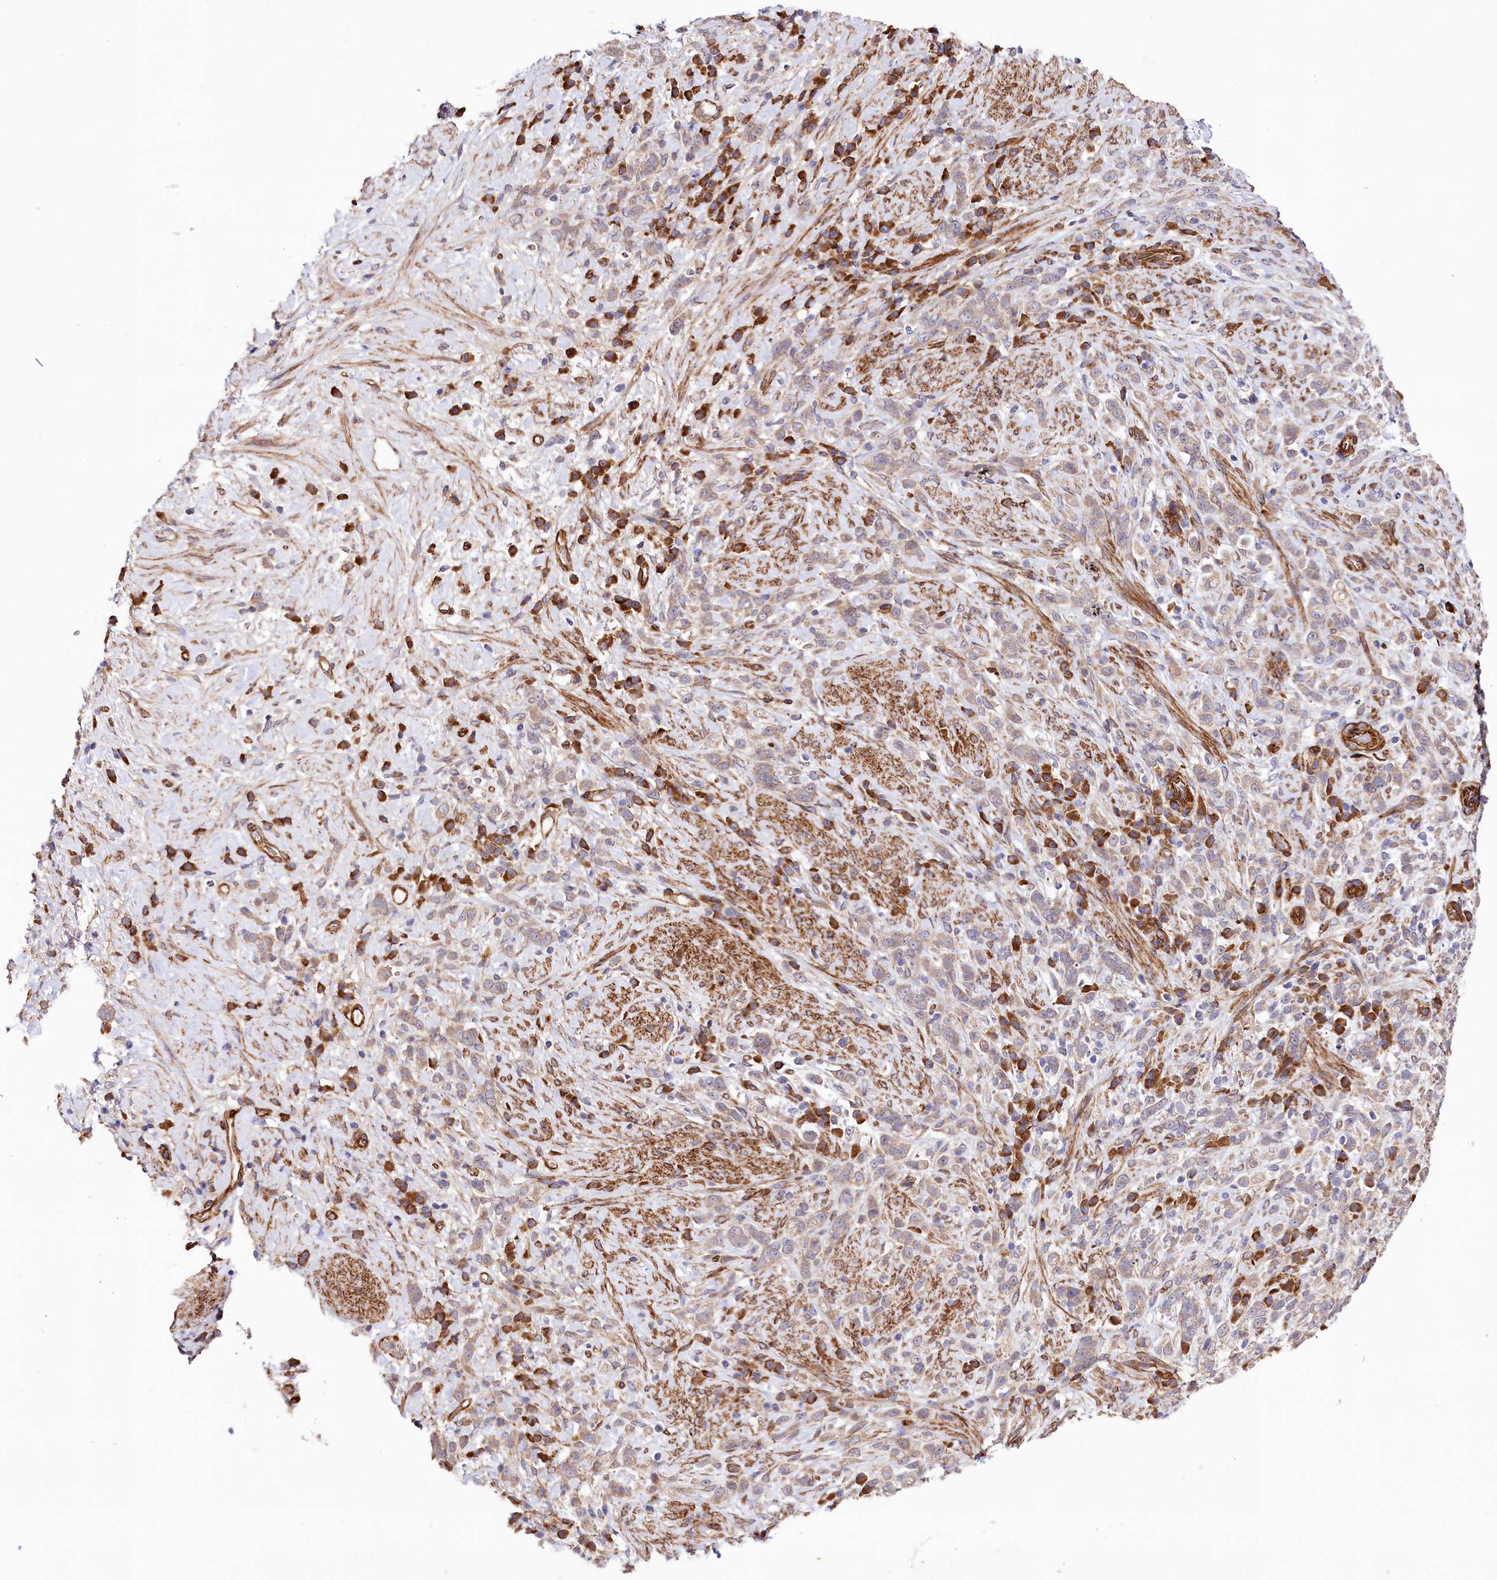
{"staining": {"intensity": "weak", "quantity": "25%-75%", "location": "cytoplasmic/membranous"}, "tissue": "stomach cancer", "cell_type": "Tumor cells", "image_type": "cancer", "snomed": [{"axis": "morphology", "description": "Adenocarcinoma, NOS"}, {"axis": "topography", "description": "Stomach"}], "caption": "Human stomach cancer stained for a protein (brown) displays weak cytoplasmic/membranous positive positivity in approximately 25%-75% of tumor cells.", "gene": "SPATS2", "patient": {"sex": "female", "age": 60}}